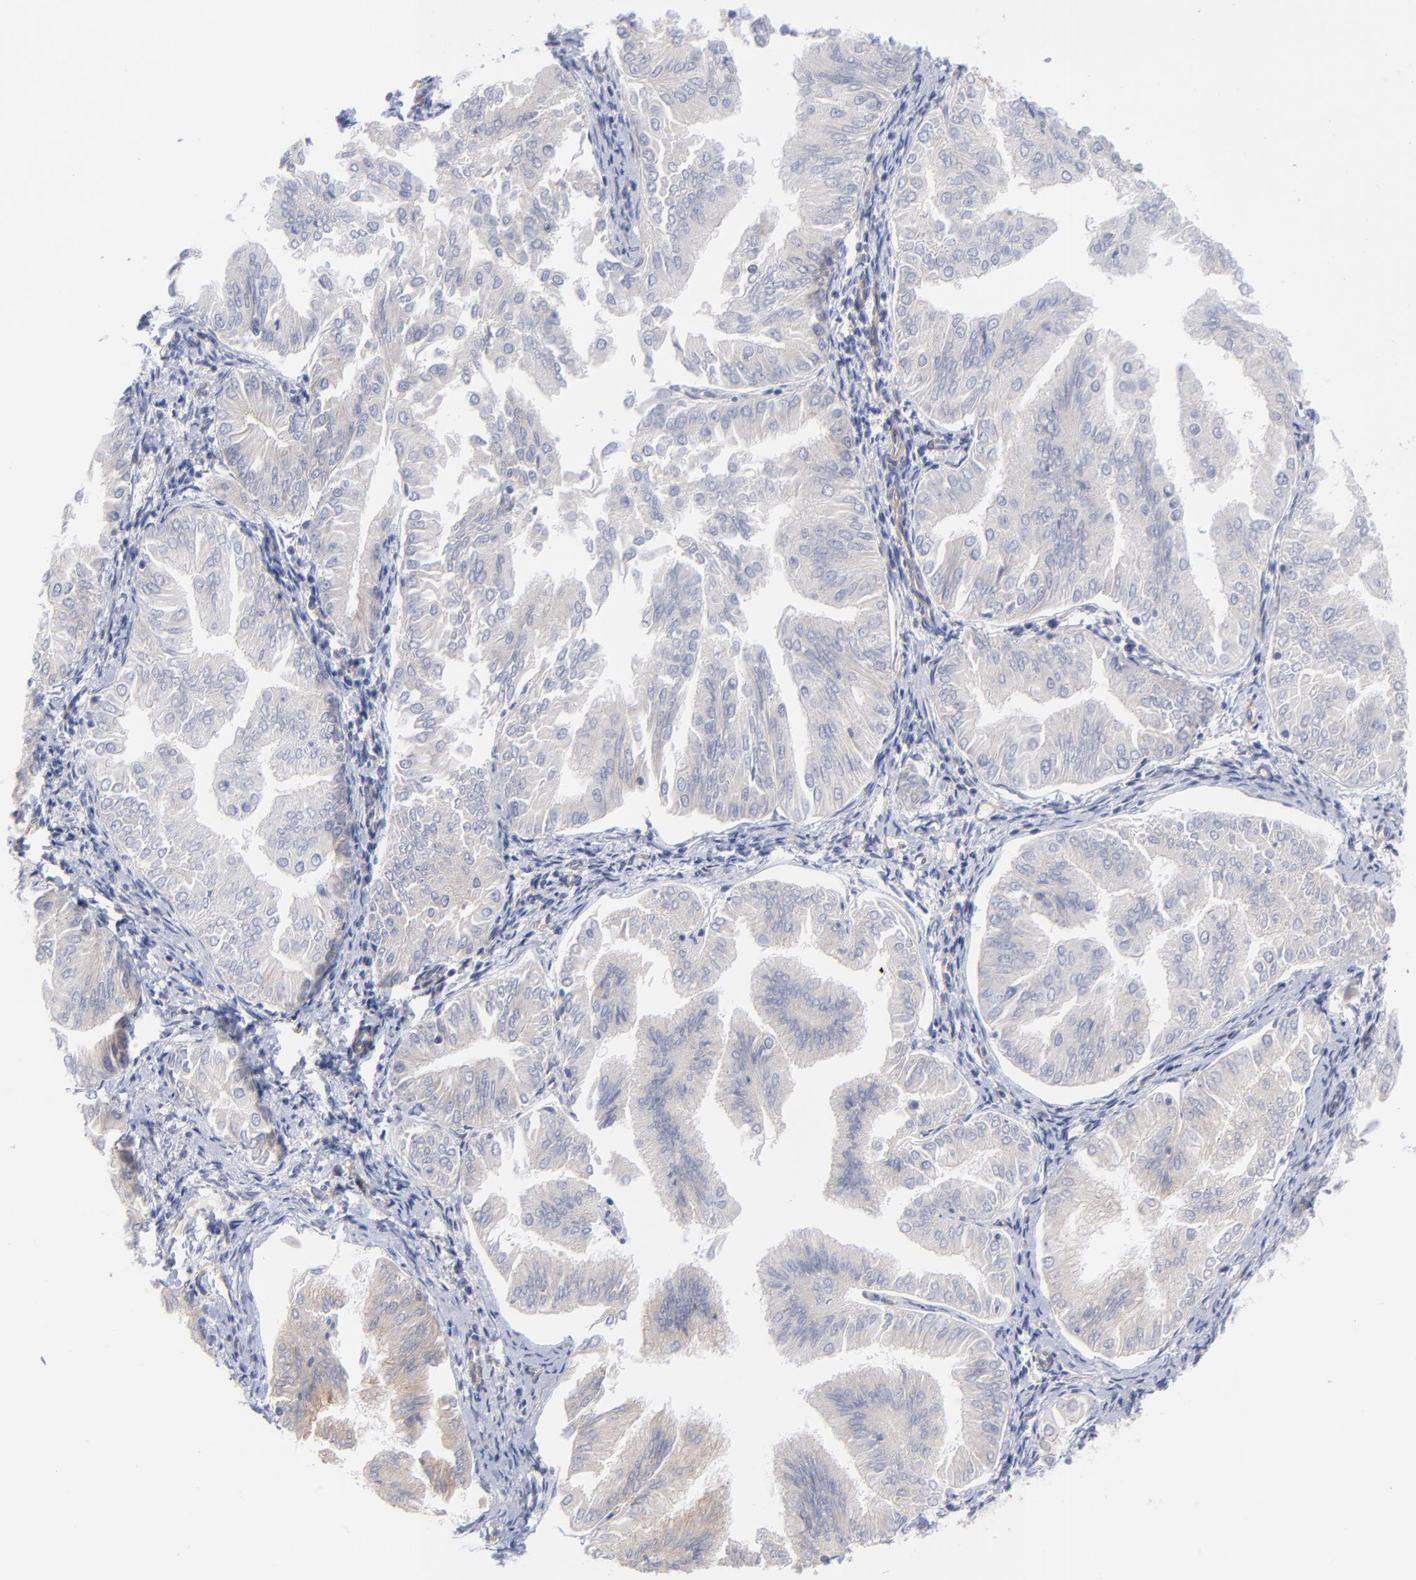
{"staining": {"intensity": "negative", "quantity": "none", "location": "none"}, "tissue": "endometrial cancer", "cell_type": "Tumor cells", "image_type": "cancer", "snomed": [{"axis": "morphology", "description": "Adenocarcinoma, NOS"}, {"axis": "topography", "description": "Endometrium"}], "caption": "Histopathology image shows no protein staining in tumor cells of endometrial cancer tissue.", "gene": "NFKBIA", "patient": {"sex": "female", "age": 53}}